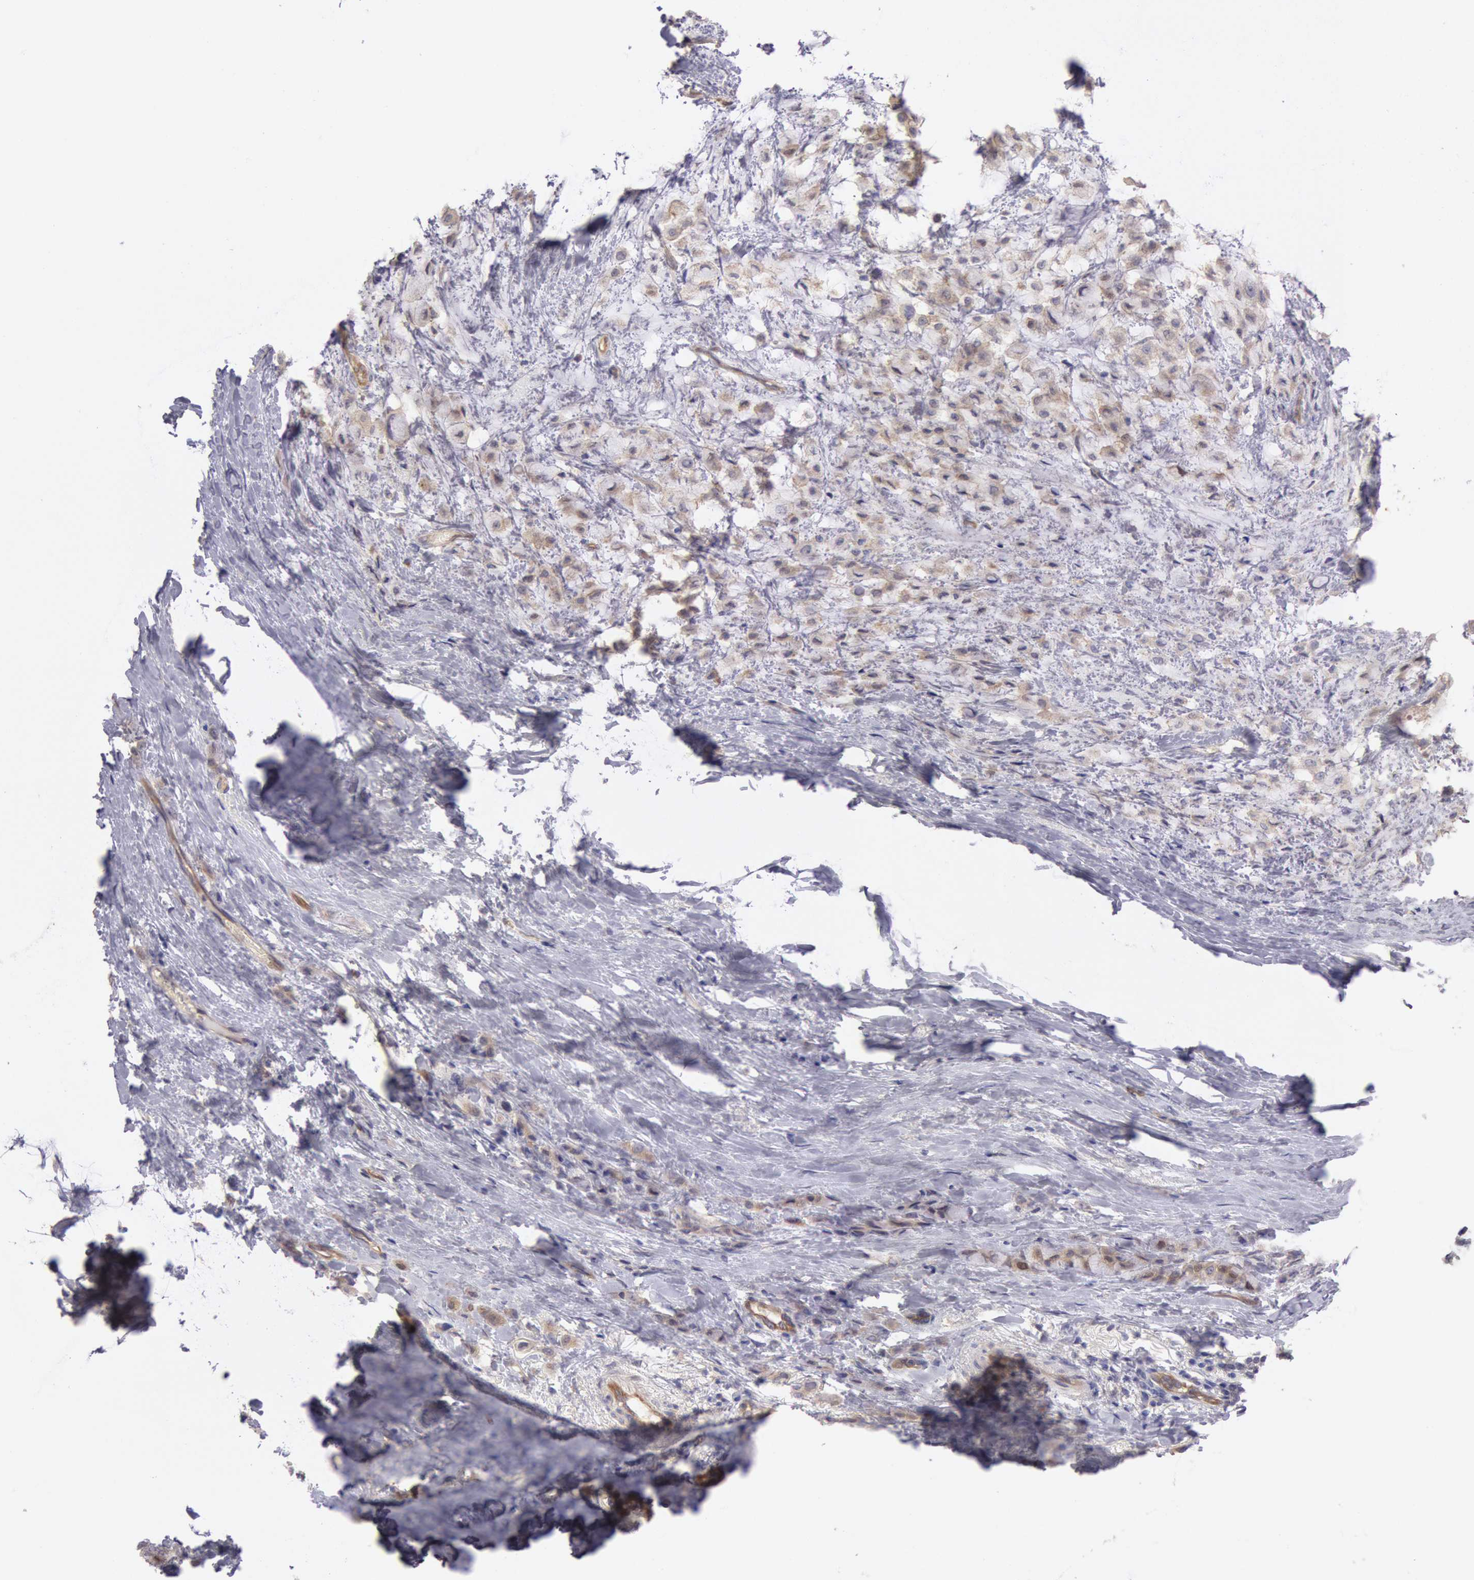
{"staining": {"intensity": "negative", "quantity": "none", "location": "none"}, "tissue": "breast cancer", "cell_type": "Tumor cells", "image_type": "cancer", "snomed": [{"axis": "morphology", "description": "Lobular carcinoma"}, {"axis": "topography", "description": "Breast"}], "caption": "This is an immunohistochemistry (IHC) photomicrograph of human lobular carcinoma (breast). There is no staining in tumor cells.", "gene": "AMOTL1", "patient": {"sex": "female", "age": 85}}